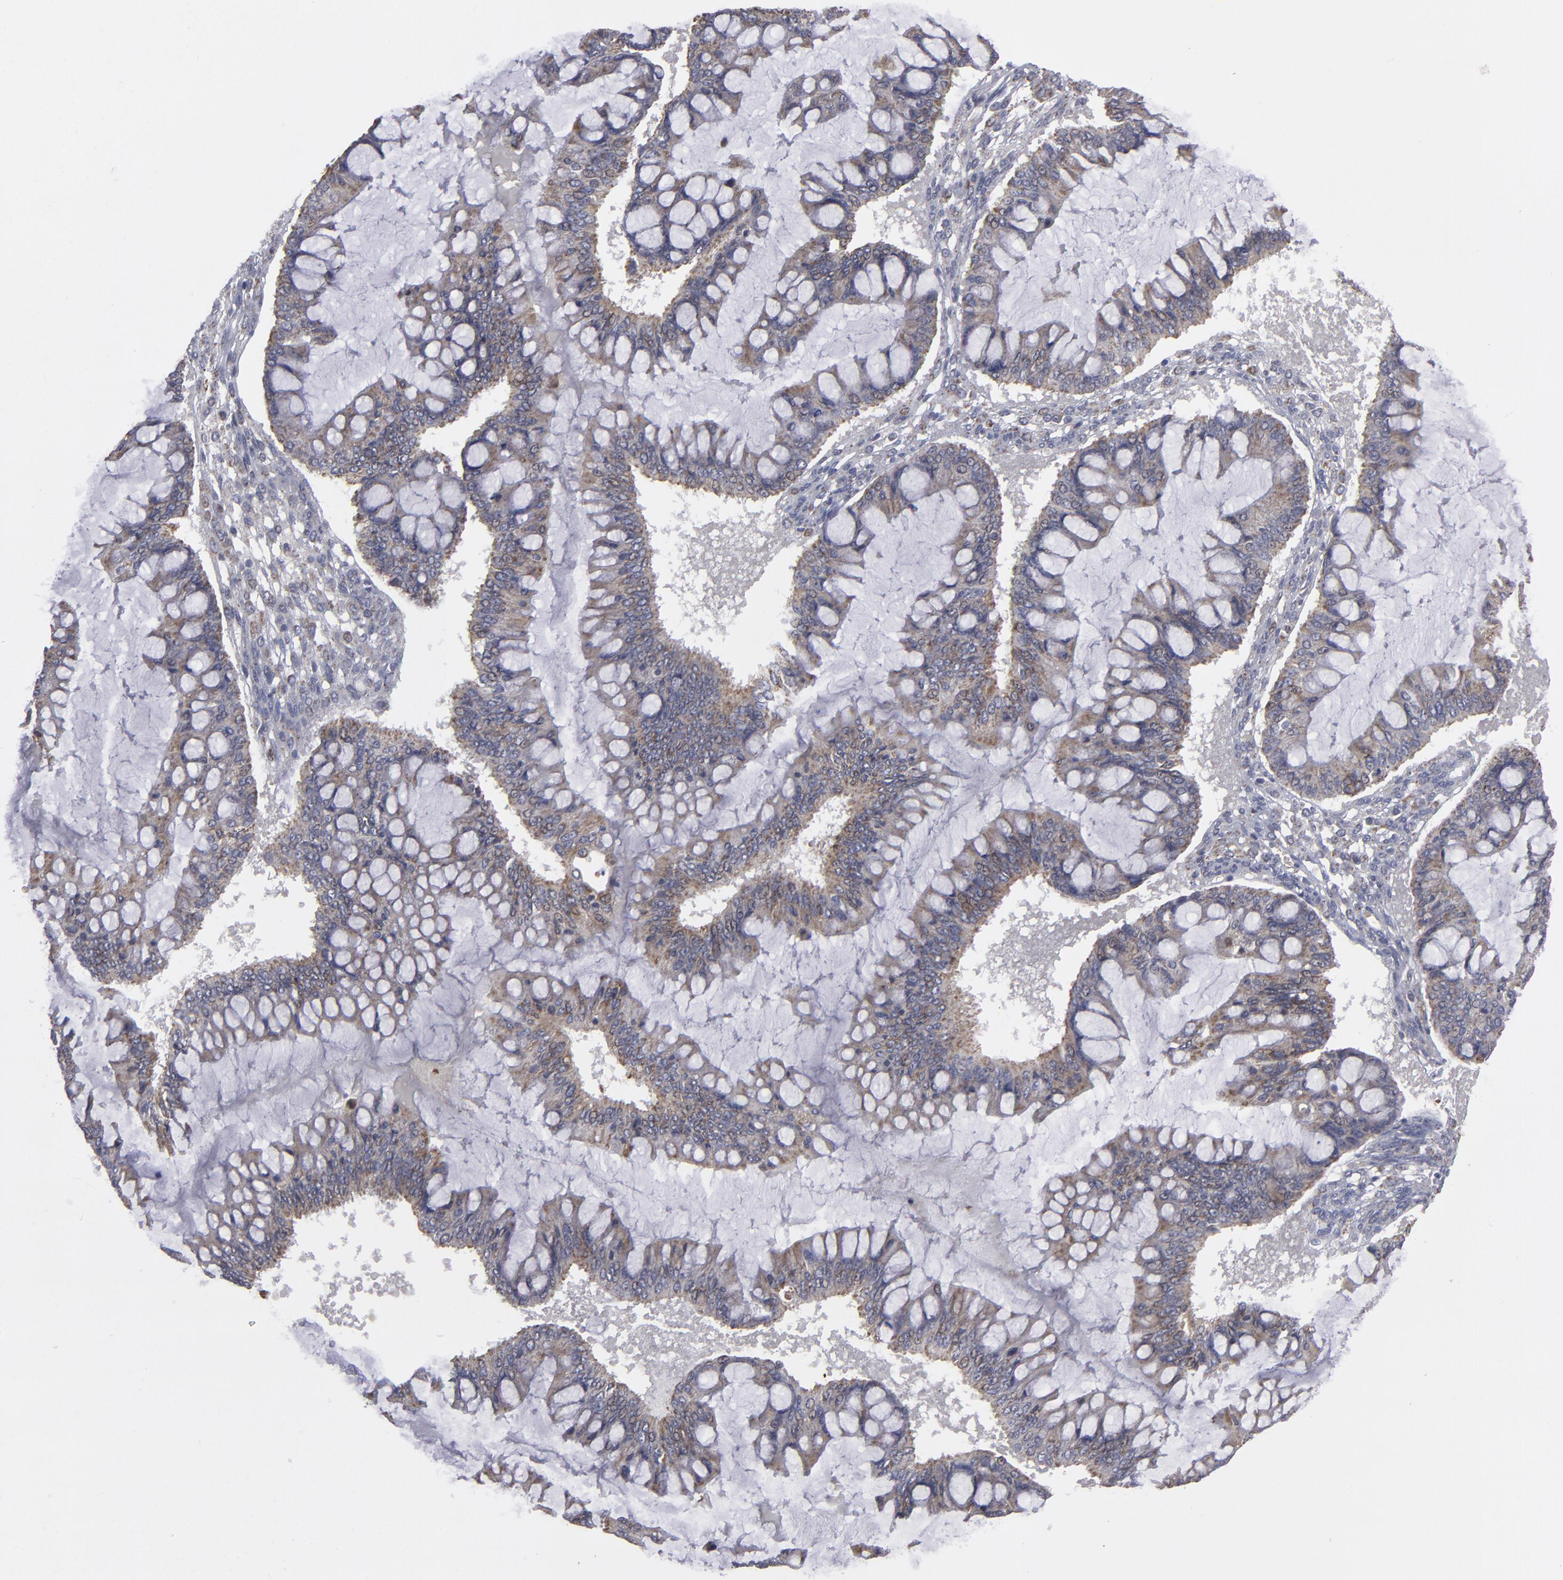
{"staining": {"intensity": "weak", "quantity": ">75%", "location": "cytoplasmic/membranous"}, "tissue": "ovarian cancer", "cell_type": "Tumor cells", "image_type": "cancer", "snomed": [{"axis": "morphology", "description": "Cystadenocarcinoma, mucinous, NOS"}, {"axis": "topography", "description": "Ovary"}], "caption": "Protein expression analysis of mucinous cystadenocarcinoma (ovarian) reveals weak cytoplasmic/membranous staining in about >75% of tumor cells.", "gene": "MYOM2", "patient": {"sex": "female", "age": 73}}